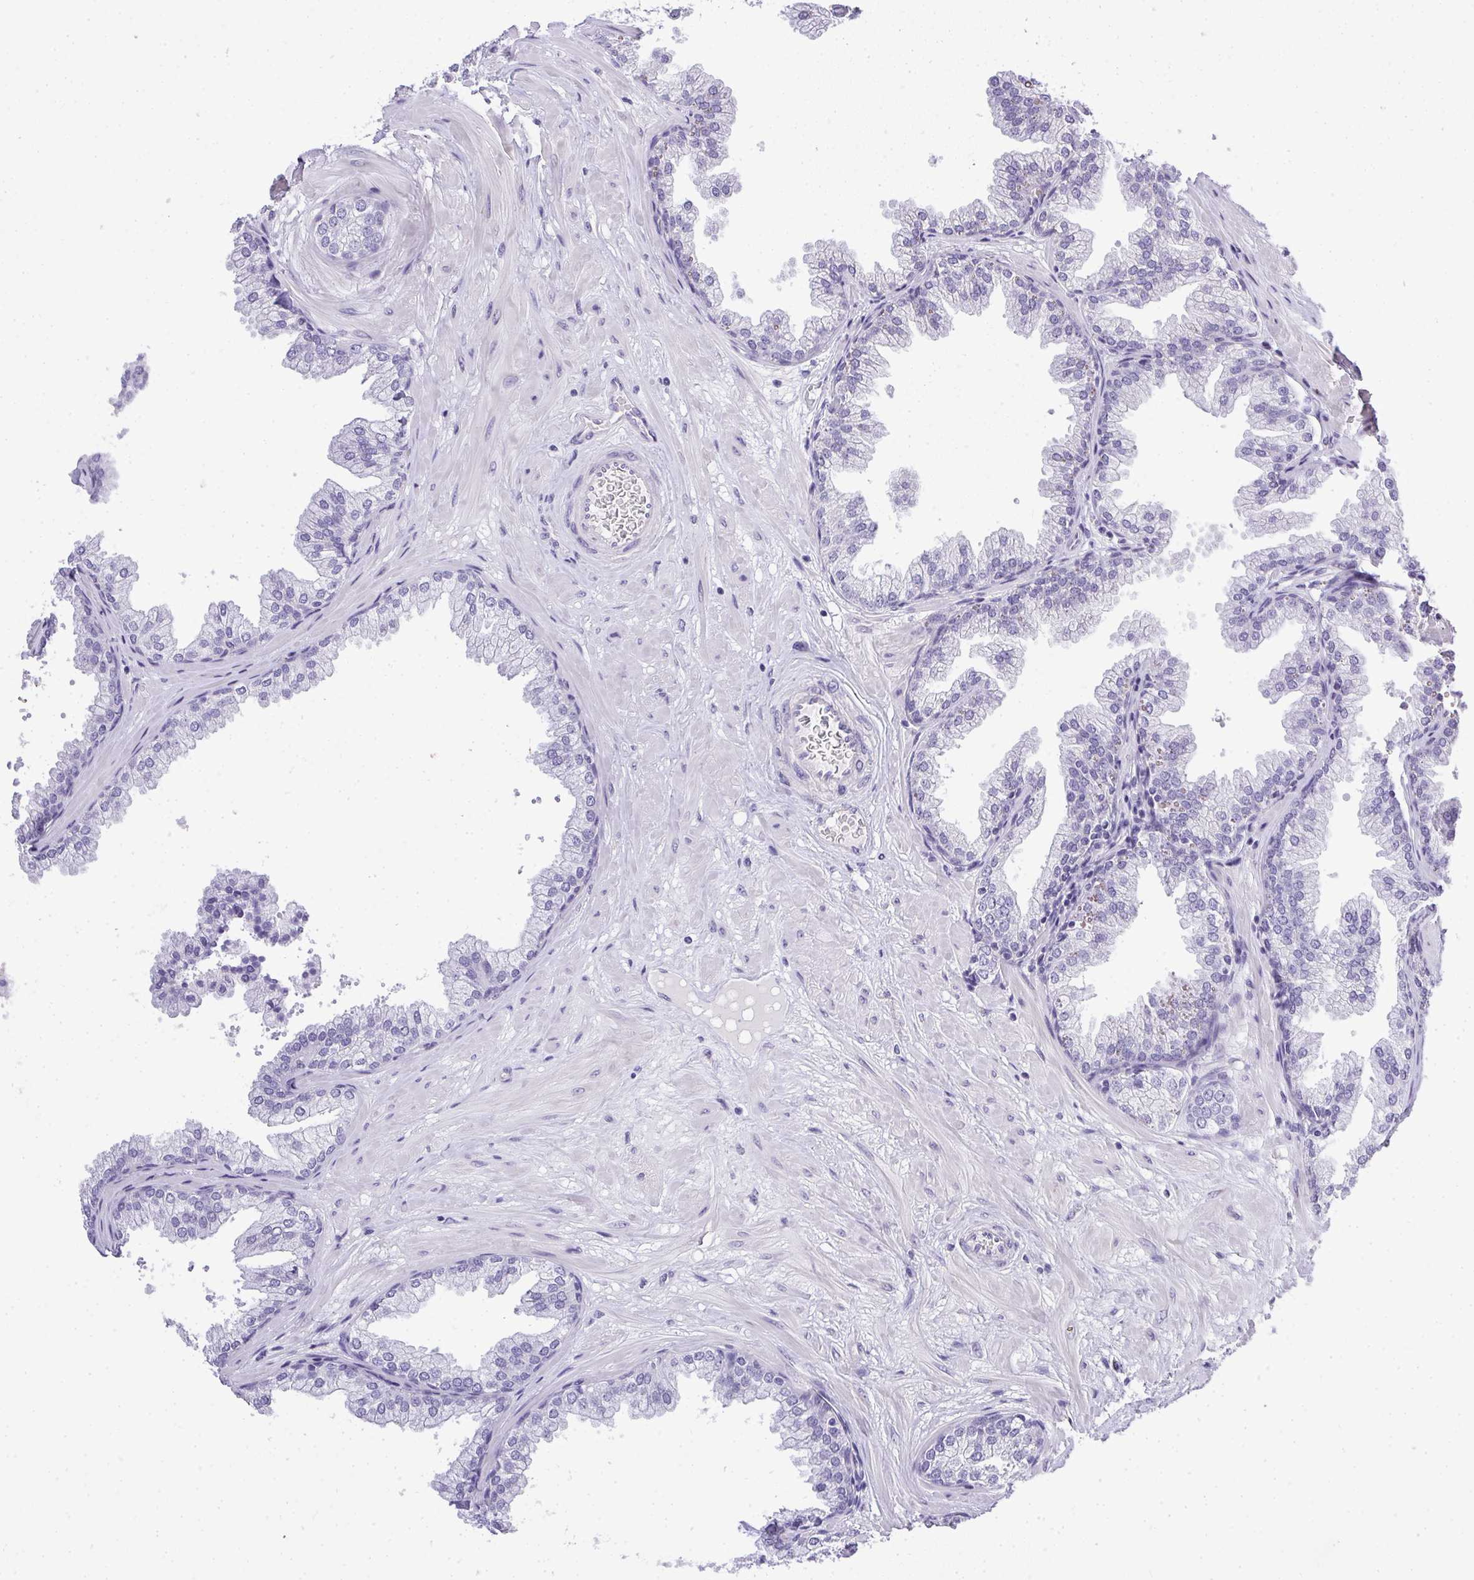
{"staining": {"intensity": "negative", "quantity": "none", "location": "none"}, "tissue": "prostate", "cell_type": "Glandular cells", "image_type": "normal", "snomed": [{"axis": "morphology", "description": "Normal tissue, NOS"}, {"axis": "topography", "description": "Prostate"}], "caption": "IHC photomicrograph of benign prostate: human prostate stained with DAB (3,3'-diaminobenzidine) demonstrates no significant protein expression in glandular cells.", "gene": "PLPPR3", "patient": {"sex": "male", "age": 37}}